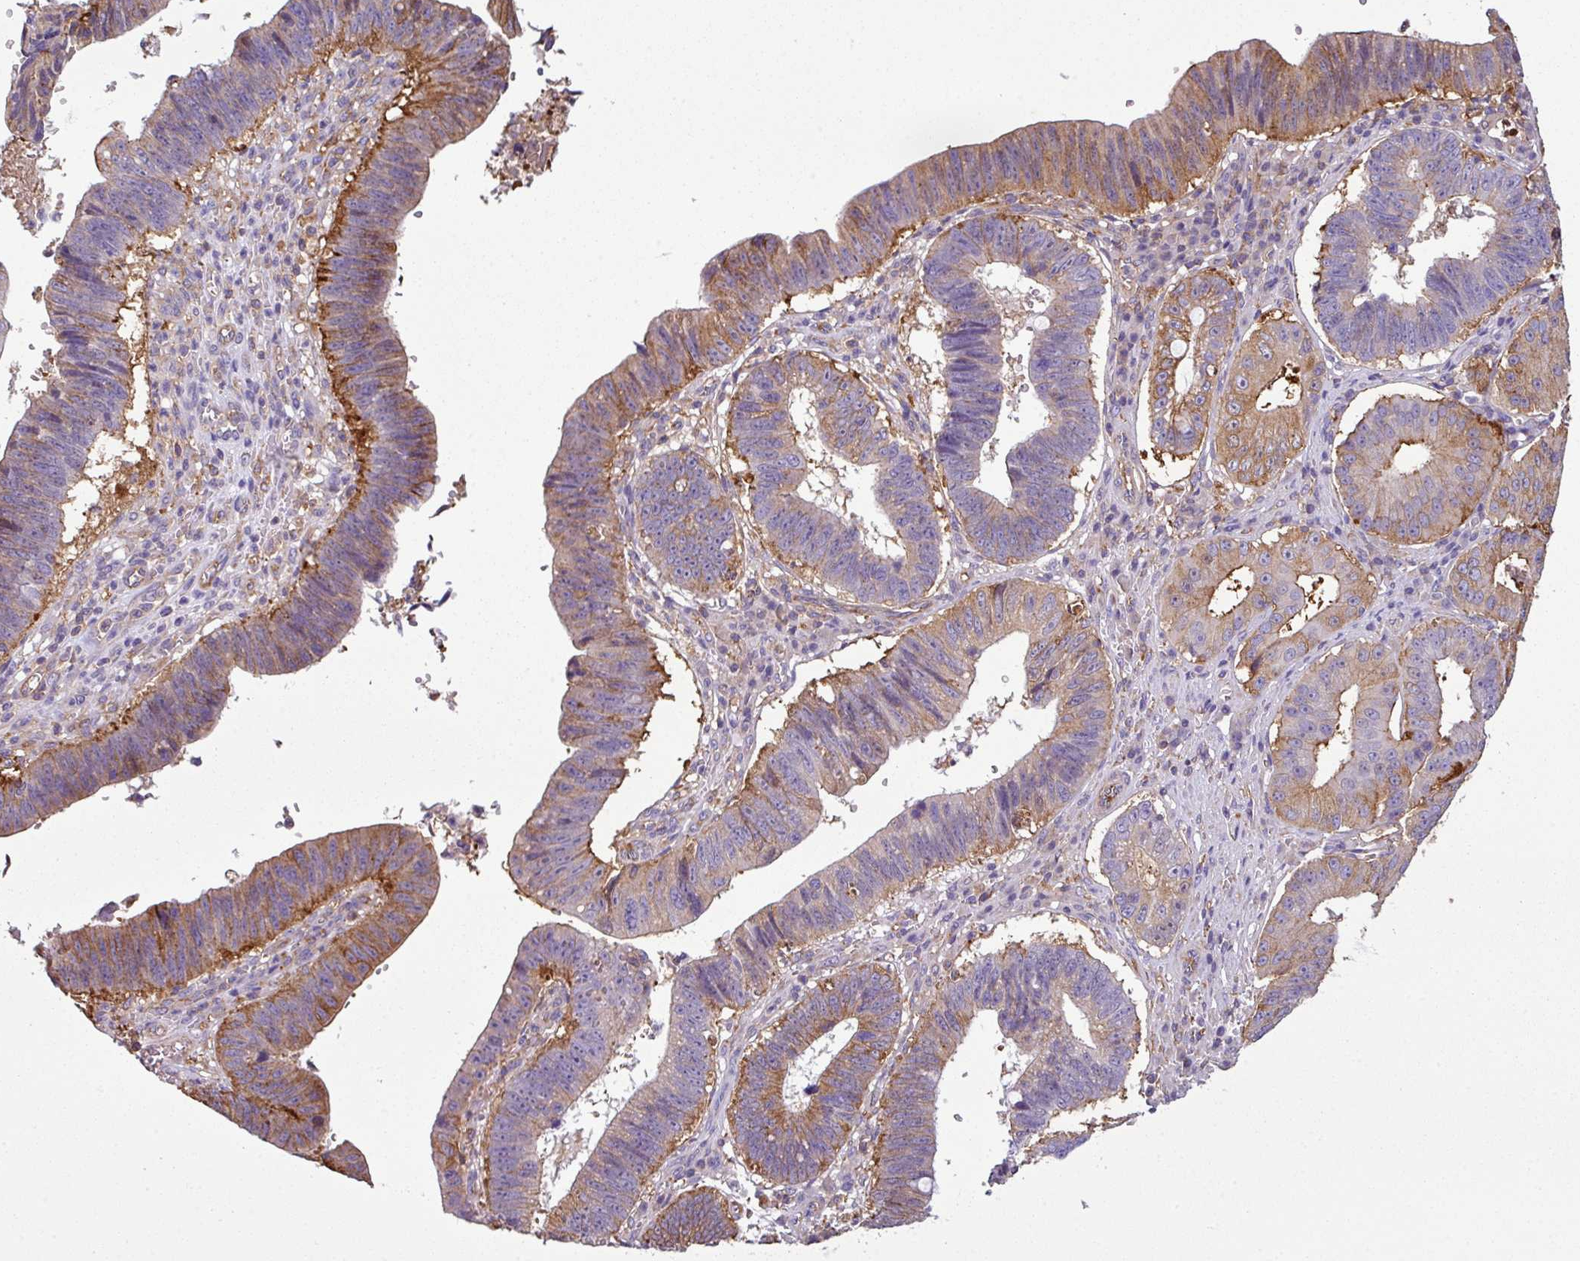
{"staining": {"intensity": "moderate", "quantity": "25%-75%", "location": "cytoplasmic/membranous"}, "tissue": "stomach cancer", "cell_type": "Tumor cells", "image_type": "cancer", "snomed": [{"axis": "morphology", "description": "Adenocarcinoma, NOS"}, {"axis": "topography", "description": "Stomach"}], "caption": "The micrograph demonstrates immunohistochemical staining of adenocarcinoma (stomach). There is moderate cytoplasmic/membranous positivity is appreciated in about 25%-75% of tumor cells.", "gene": "XNDC1N", "patient": {"sex": "male", "age": 59}}